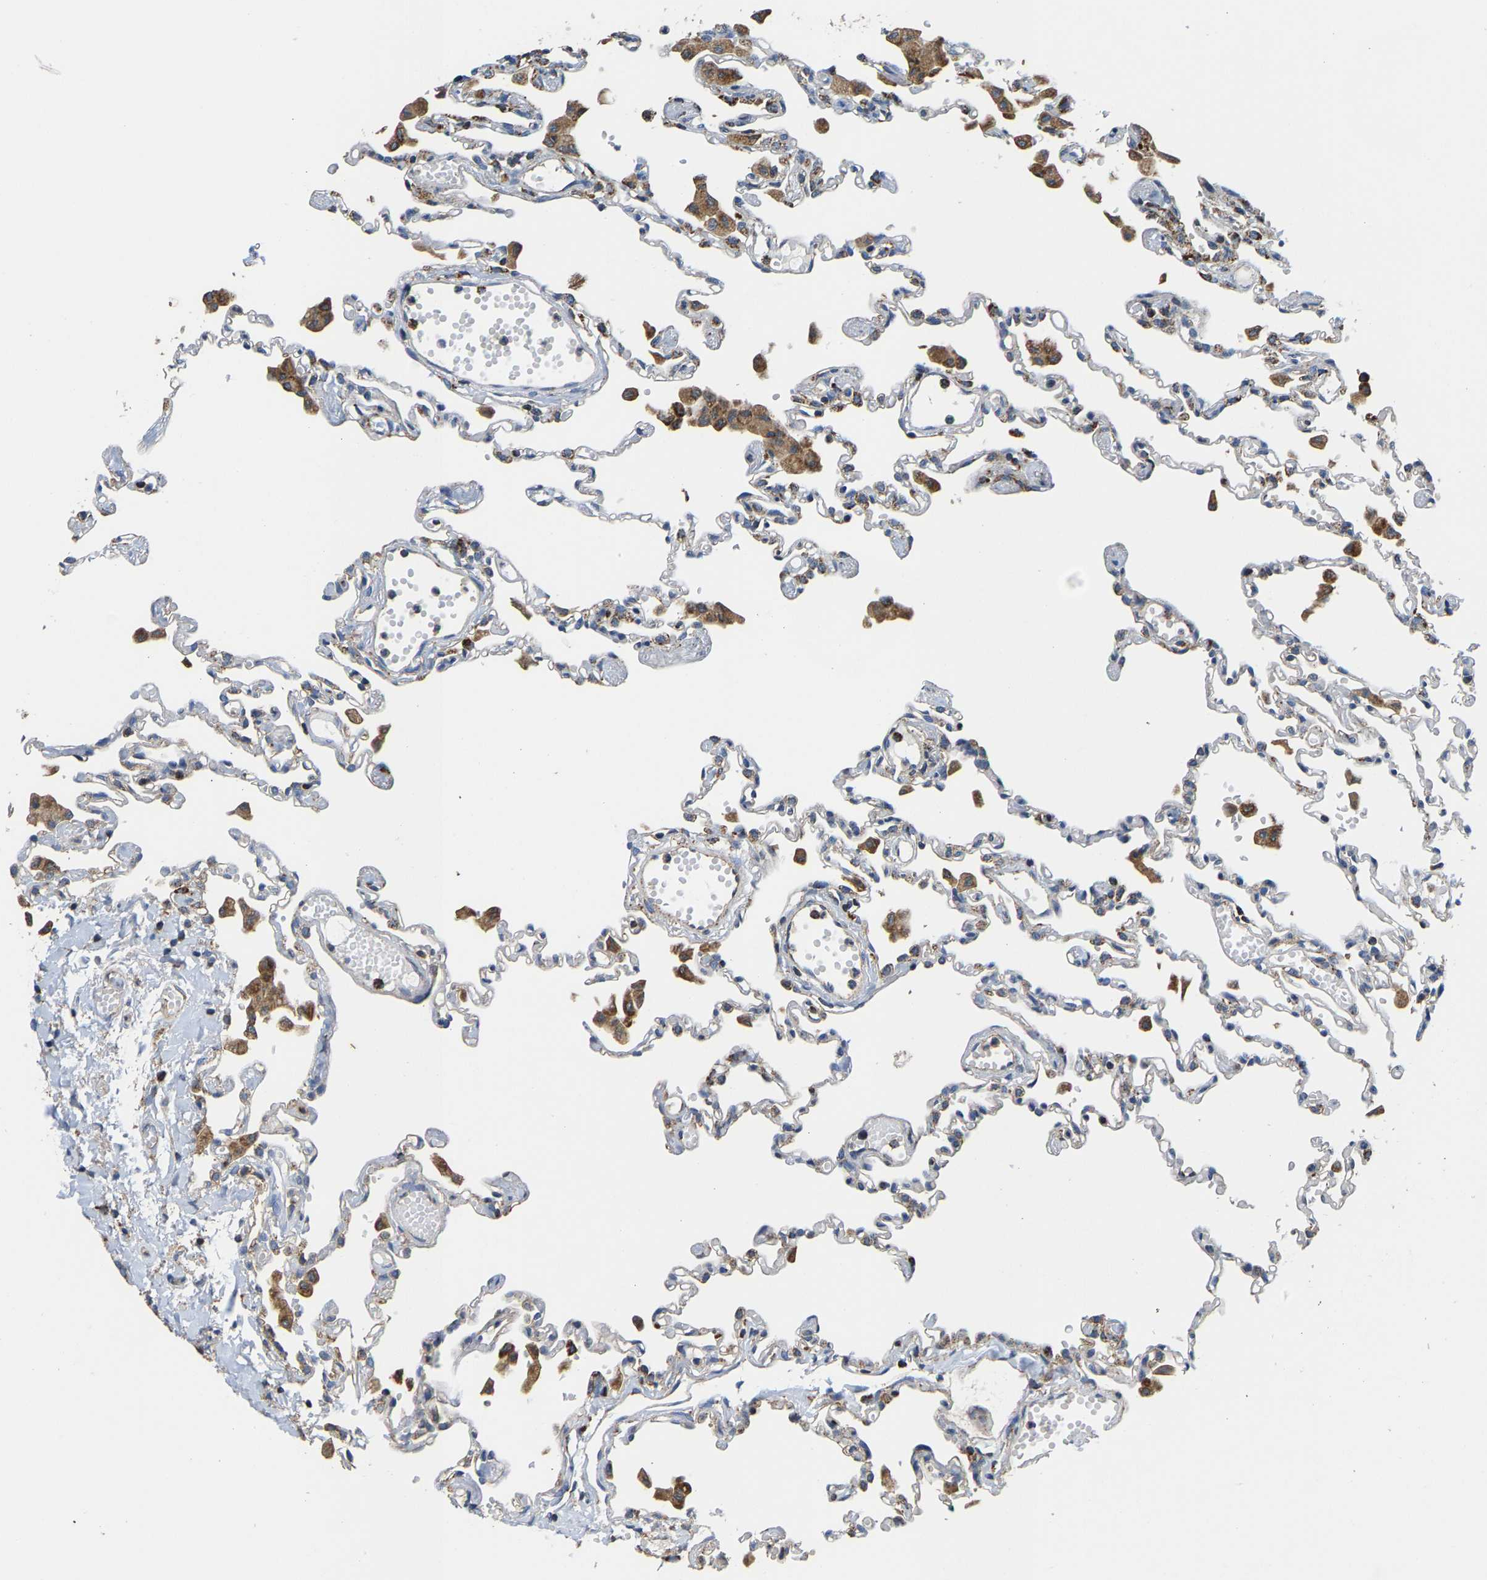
{"staining": {"intensity": "moderate", "quantity": "<25%", "location": "cytoplasmic/membranous"}, "tissue": "lung", "cell_type": "Alveolar cells", "image_type": "normal", "snomed": [{"axis": "morphology", "description": "Normal tissue, NOS"}, {"axis": "topography", "description": "Bronchus"}, {"axis": "topography", "description": "Lung"}], "caption": "The image shows immunohistochemical staining of unremarkable lung. There is moderate cytoplasmic/membranous staining is present in about <25% of alveolar cells.", "gene": "SHMT2", "patient": {"sex": "female", "age": 49}}